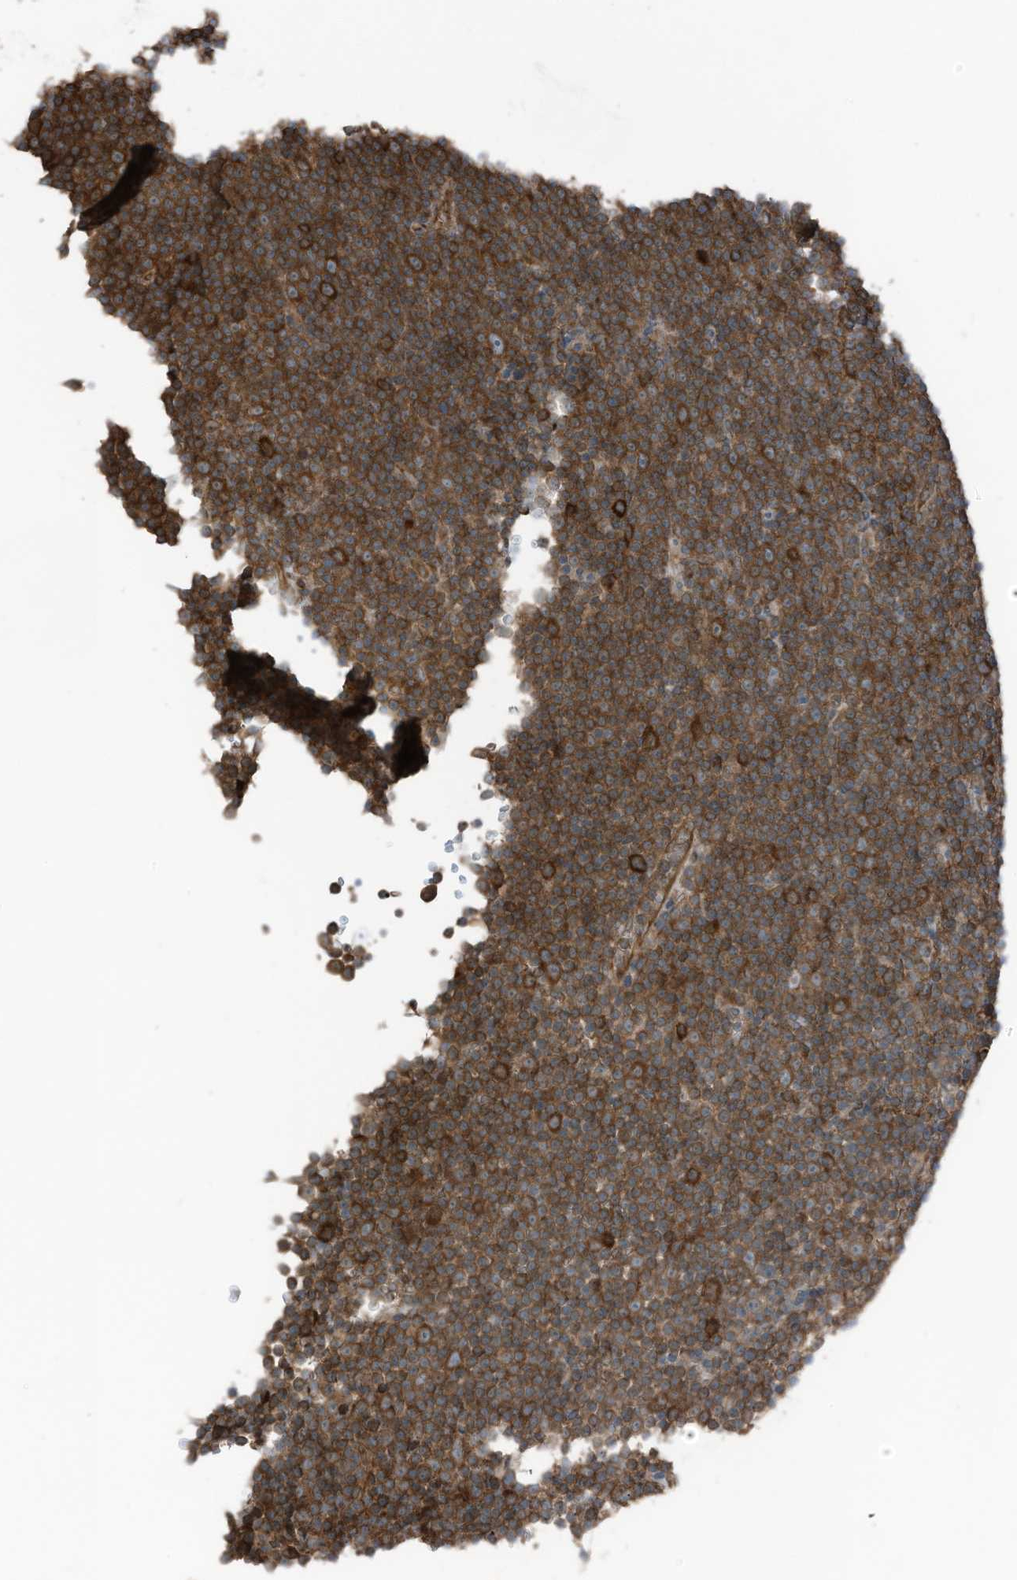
{"staining": {"intensity": "strong", "quantity": ">75%", "location": "cytoplasmic/membranous"}, "tissue": "lymphoma", "cell_type": "Tumor cells", "image_type": "cancer", "snomed": [{"axis": "morphology", "description": "Malignant lymphoma, non-Hodgkin's type, Low grade"}, {"axis": "topography", "description": "Lymph node"}], "caption": "Immunohistochemical staining of human malignant lymphoma, non-Hodgkin's type (low-grade) exhibits strong cytoplasmic/membranous protein staining in about >75% of tumor cells. (DAB IHC, brown staining for protein, blue staining for nuclei).", "gene": "TXNDC9", "patient": {"sex": "female", "age": 67}}